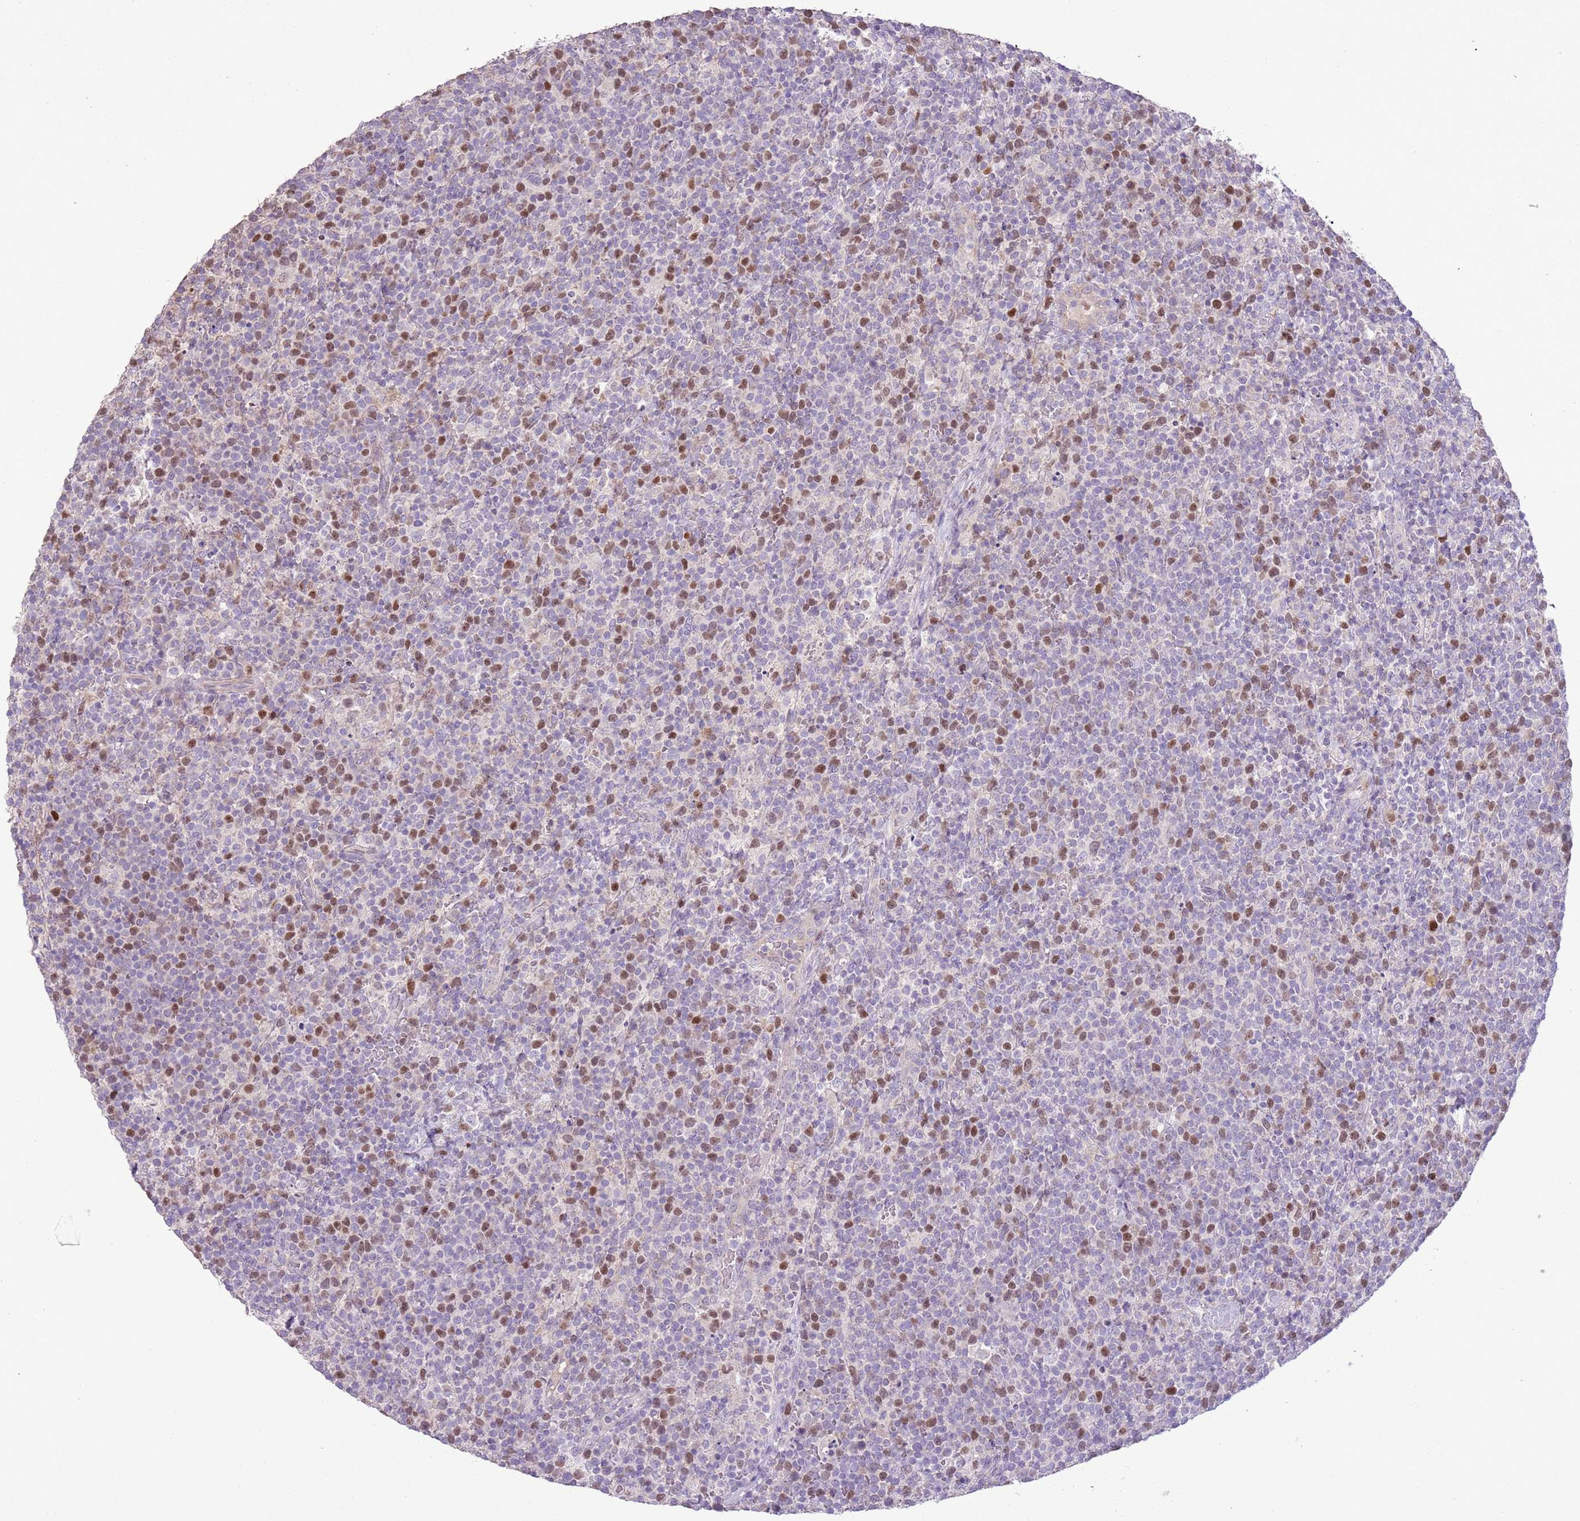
{"staining": {"intensity": "moderate", "quantity": "25%-75%", "location": "nuclear"}, "tissue": "lymphoma", "cell_type": "Tumor cells", "image_type": "cancer", "snomed": [{"axis": "morphology", "description": "Malignant lymphoma, non-Hodgkin's type, High grade"}, {"axis": "topography", "description": "Lymph node"}], "caption": "Protein expression by IHC demonstrates moderate nuclear staining in approximately 25%-75% of tumor cells in lymphoma.", "gene": "GMNN", "patient": {"sex": "male", "age": 61}}